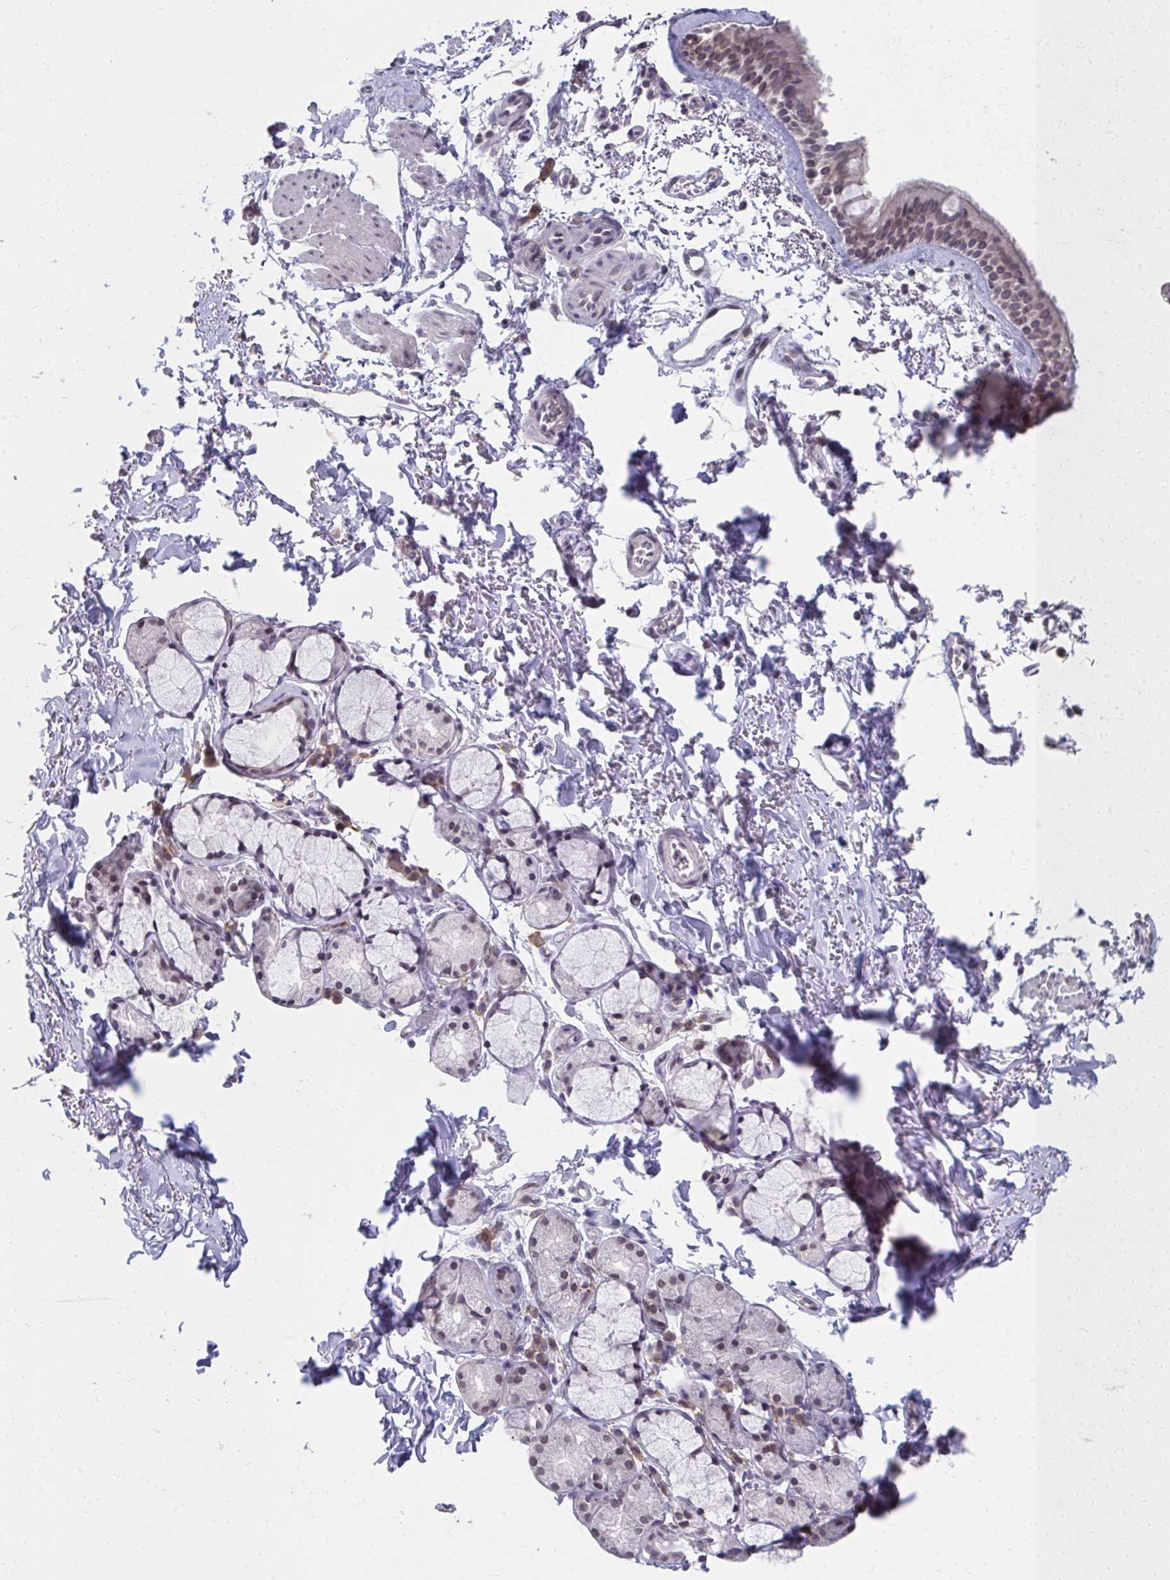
{"staining": {"intensity": "moderate", "quantity": ">75%", "location": "nuclear"}, "tissue": "bronchus", "cell_type": "Respiratory epithelial cells", "image_type": "normal", "snomed": [{"axis": "morphology", "description": "Normal tissue, NOS"}, {"axis": "topography", "description": "Cartilage tissue"}, {"axis": "topography", "description": "Bronchus"}, {"axis": "topography", "description": "Peripheral nerve tissue"}], "caption": "Immunohistochemical staining of benign bronchus reveals >75% levels of moderate nuclear protein positivity in about >75% of respiratory epithelial cells. (DAB (3,3'-diaminobenzidine) = brown stain, brightfield microscopy at high magnification).", "gene": "NUP133", "patient": {"sex": "female", "age": 59}}